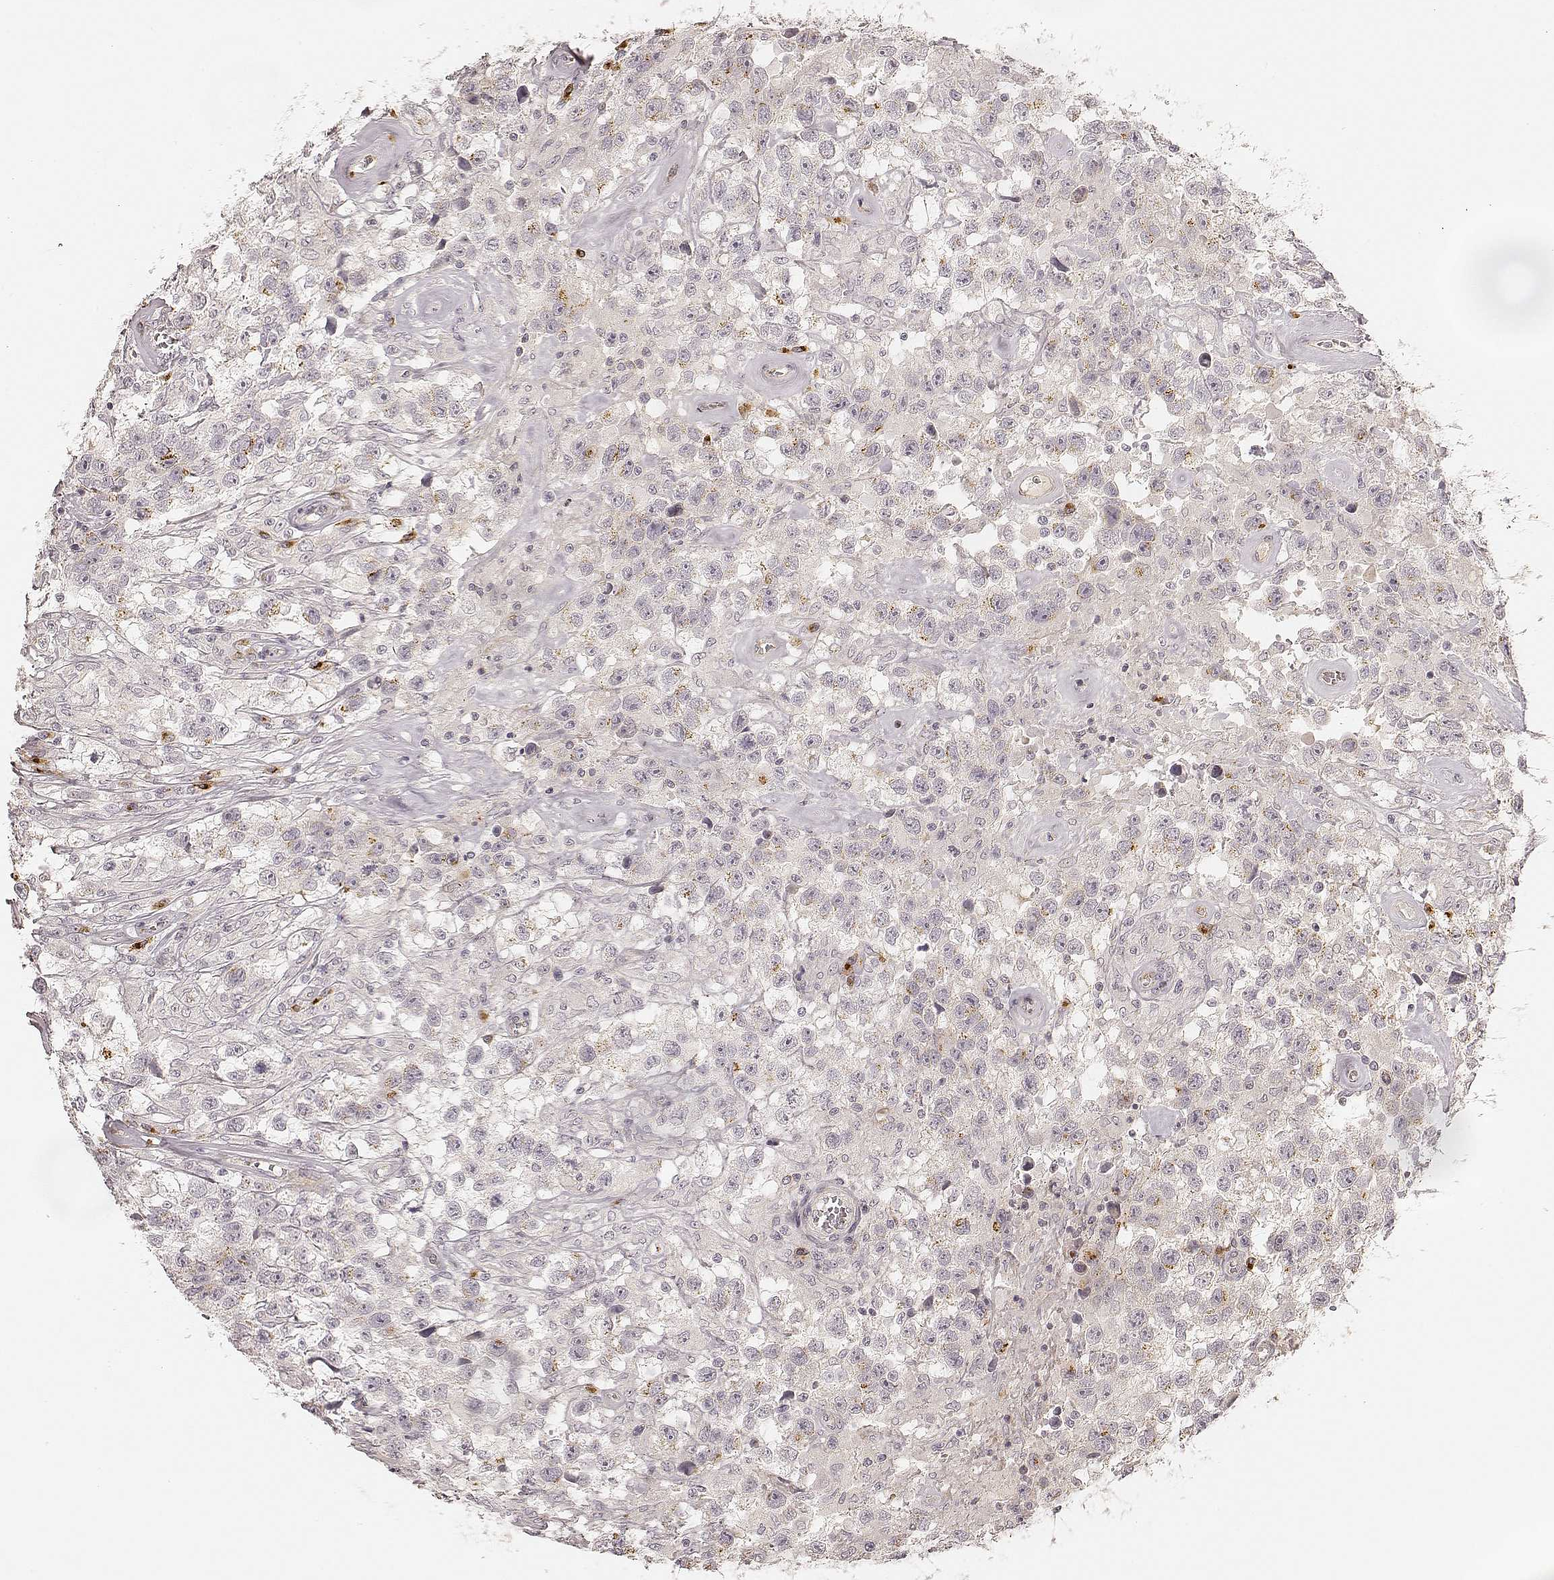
{"staining": {"intensity": "moderate", "quantity": "<25%", "location": "cytoplasmic/membranous"}, "tissue": "testis cancer", "cell_type": "Tumor cells", "image_type": "cancer", "snomed": [{"axis": "morphology", "description": "Seminoma, NOS"}, {"axis": "topography", "description": "Testis"}], "caption": "A low amount of moderate cytoplasmic/membranous expression is seen in about <25% of tumor cells in seminoma (testis) tissue.", "gene": "GORASP2", "patient": {"sex": "male", "age": 43}}